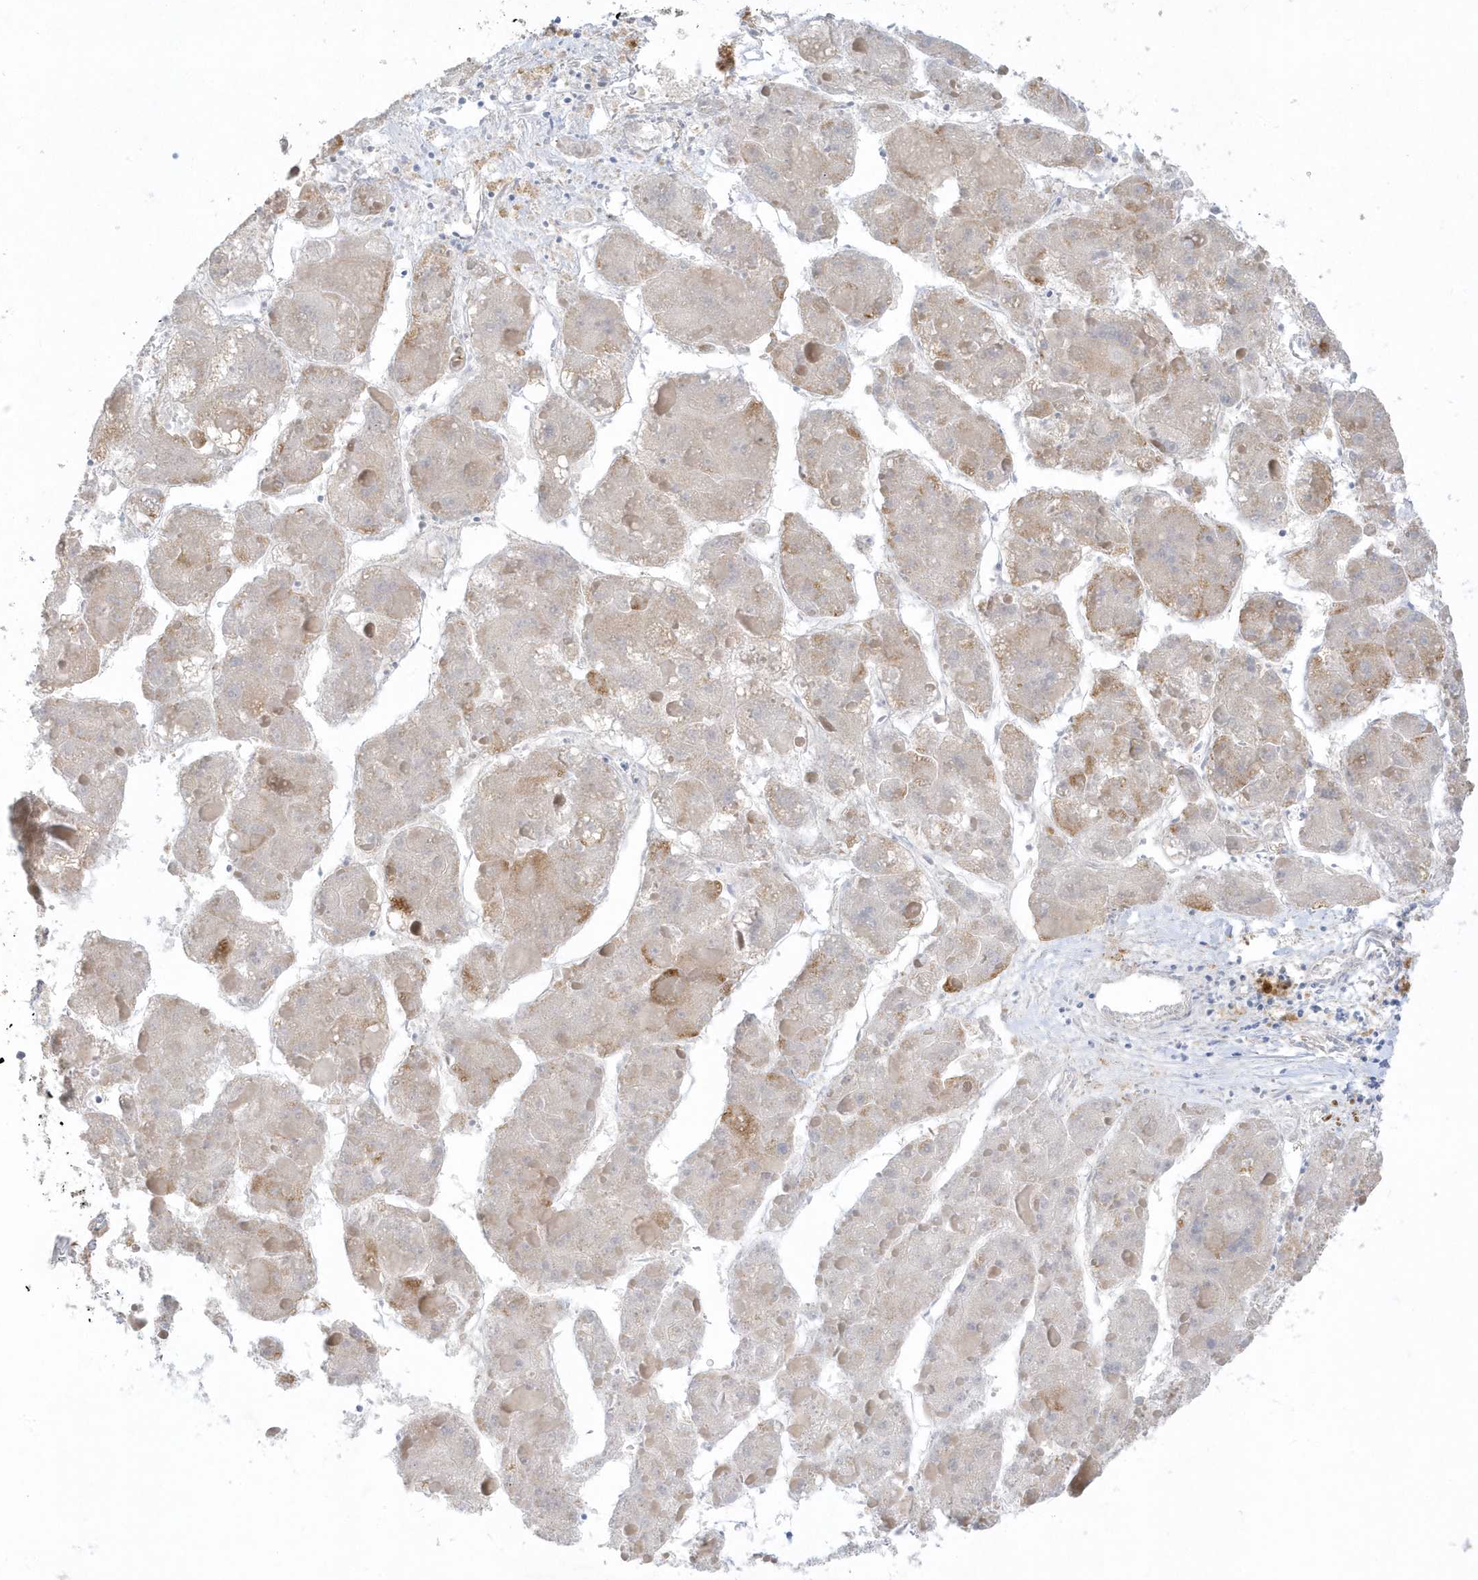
{"staining": {"intensity": "weak", "quantity": "<25%", "location": "cytoplasmic/membranous"}, "tissue": "liver cancer", "cell_type": "Tumor cells", "image_type": "cancer", "snomed": [{"axis": "morphology", "description": "Carcinoma, Hepatocellular, NOS"}, {"axis": "topography", "description": "Liver"}], "caption": "High magnification brightfield microscopy of hepatocellular carcinoma (liver) stained with DAB (brown) and counterstained with hematoxylin (blue): tumor cells show no significant expression.", "gene": "THADA", "patient": {"sex": "female", "age": 73}}